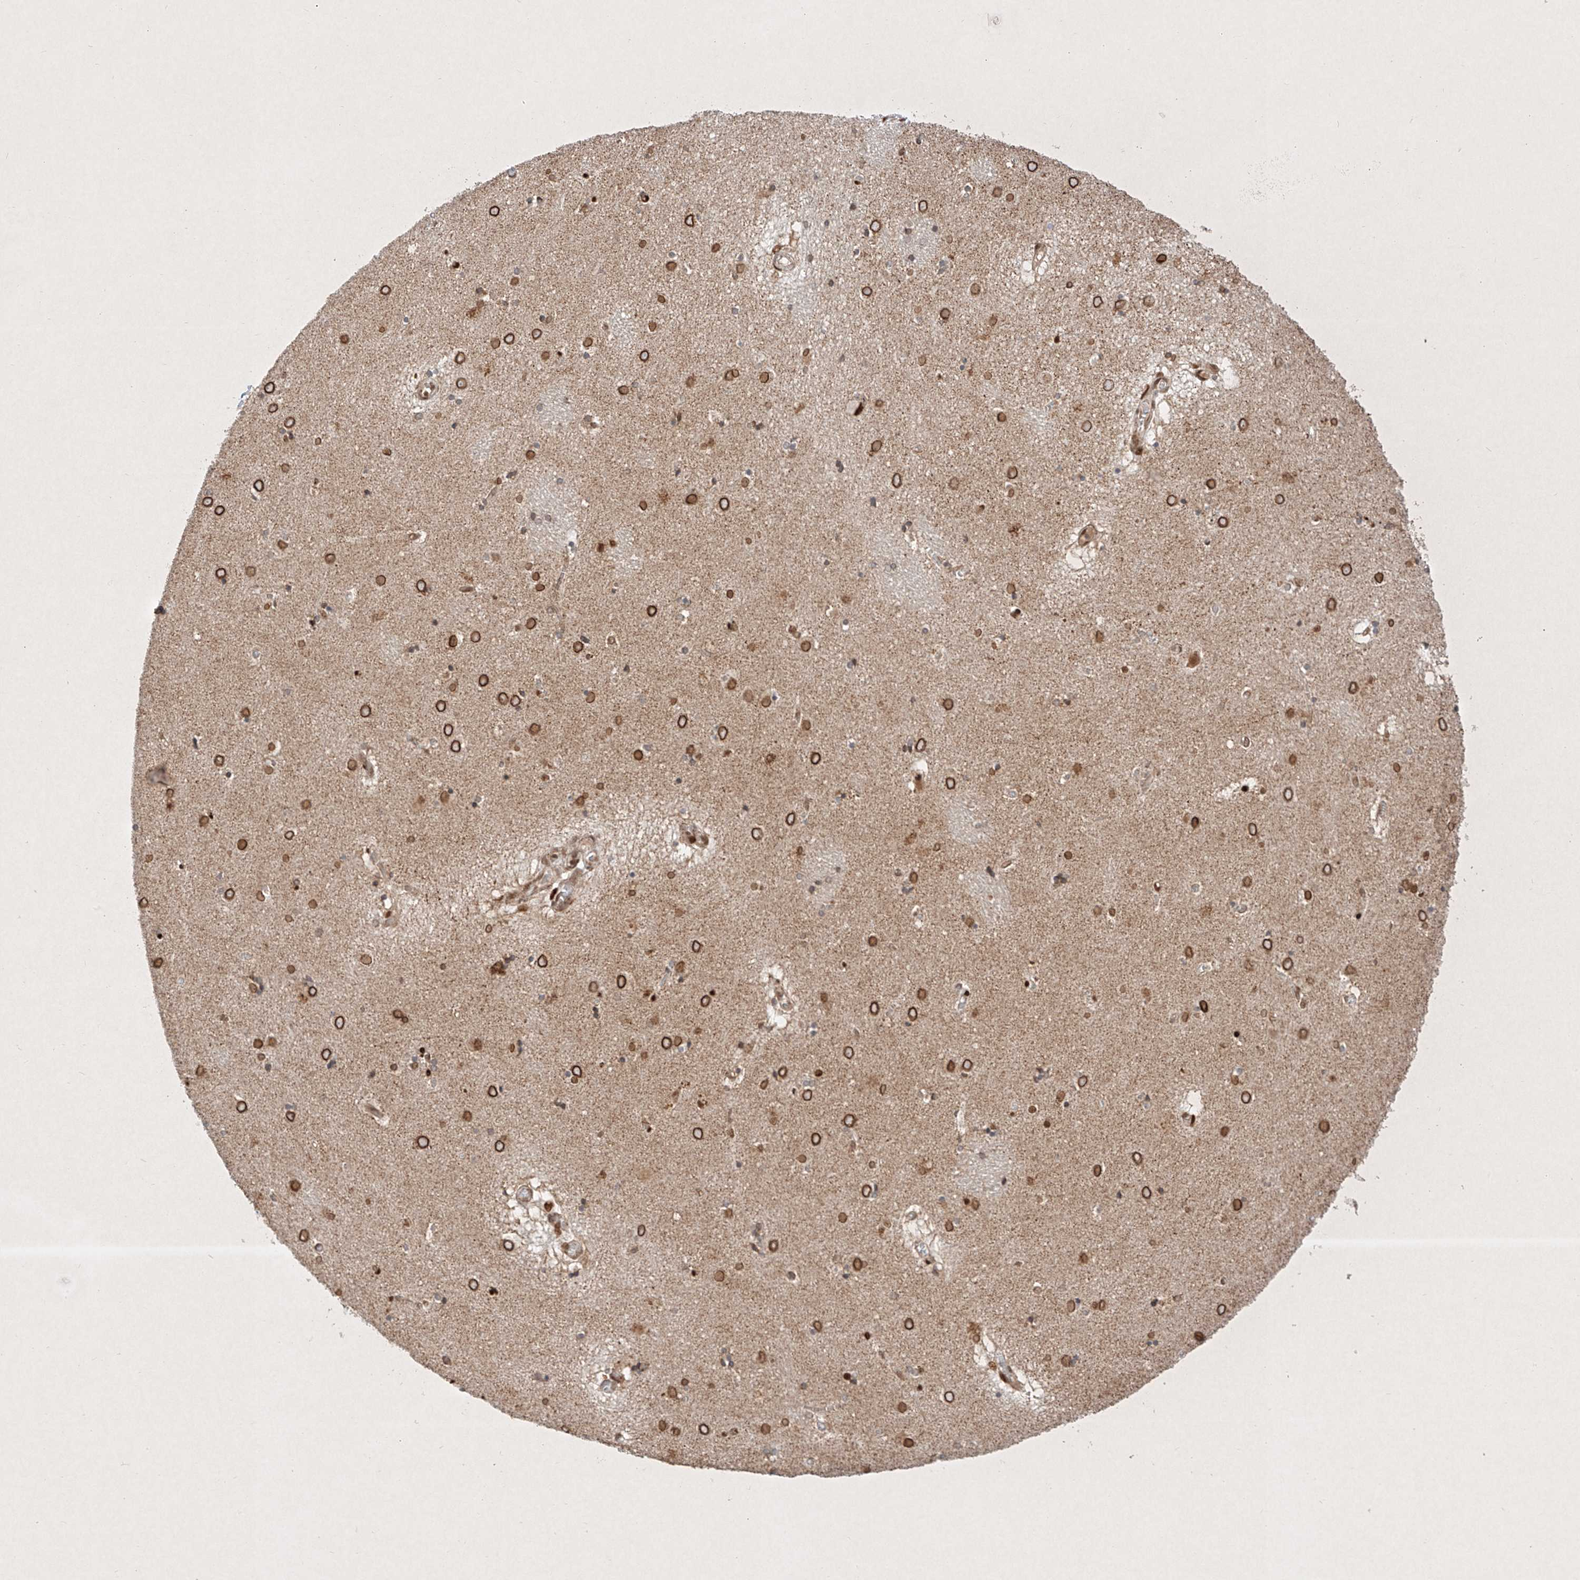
{"staining": {"intensity": "moderate", "quantity": "25%-75%", "location": "nuclear"}, "tissue": "caudate", "cell_type": "Glial cells", "image_type": "normal", "snomed": [{"axis": "morphology", "description": "Normal tissue, NOS"}, {"axis": "topography", "description": "Lateral ventricle wall"}], "caption": "Immunohistochemical staining of unremarkable human caudate shows 25%-75% levels of moderate nuclear protein staining in approximately 25%-75% of glial cells.", "gene": "EPG5", "patient": {"sex": "male", "age": 70}}